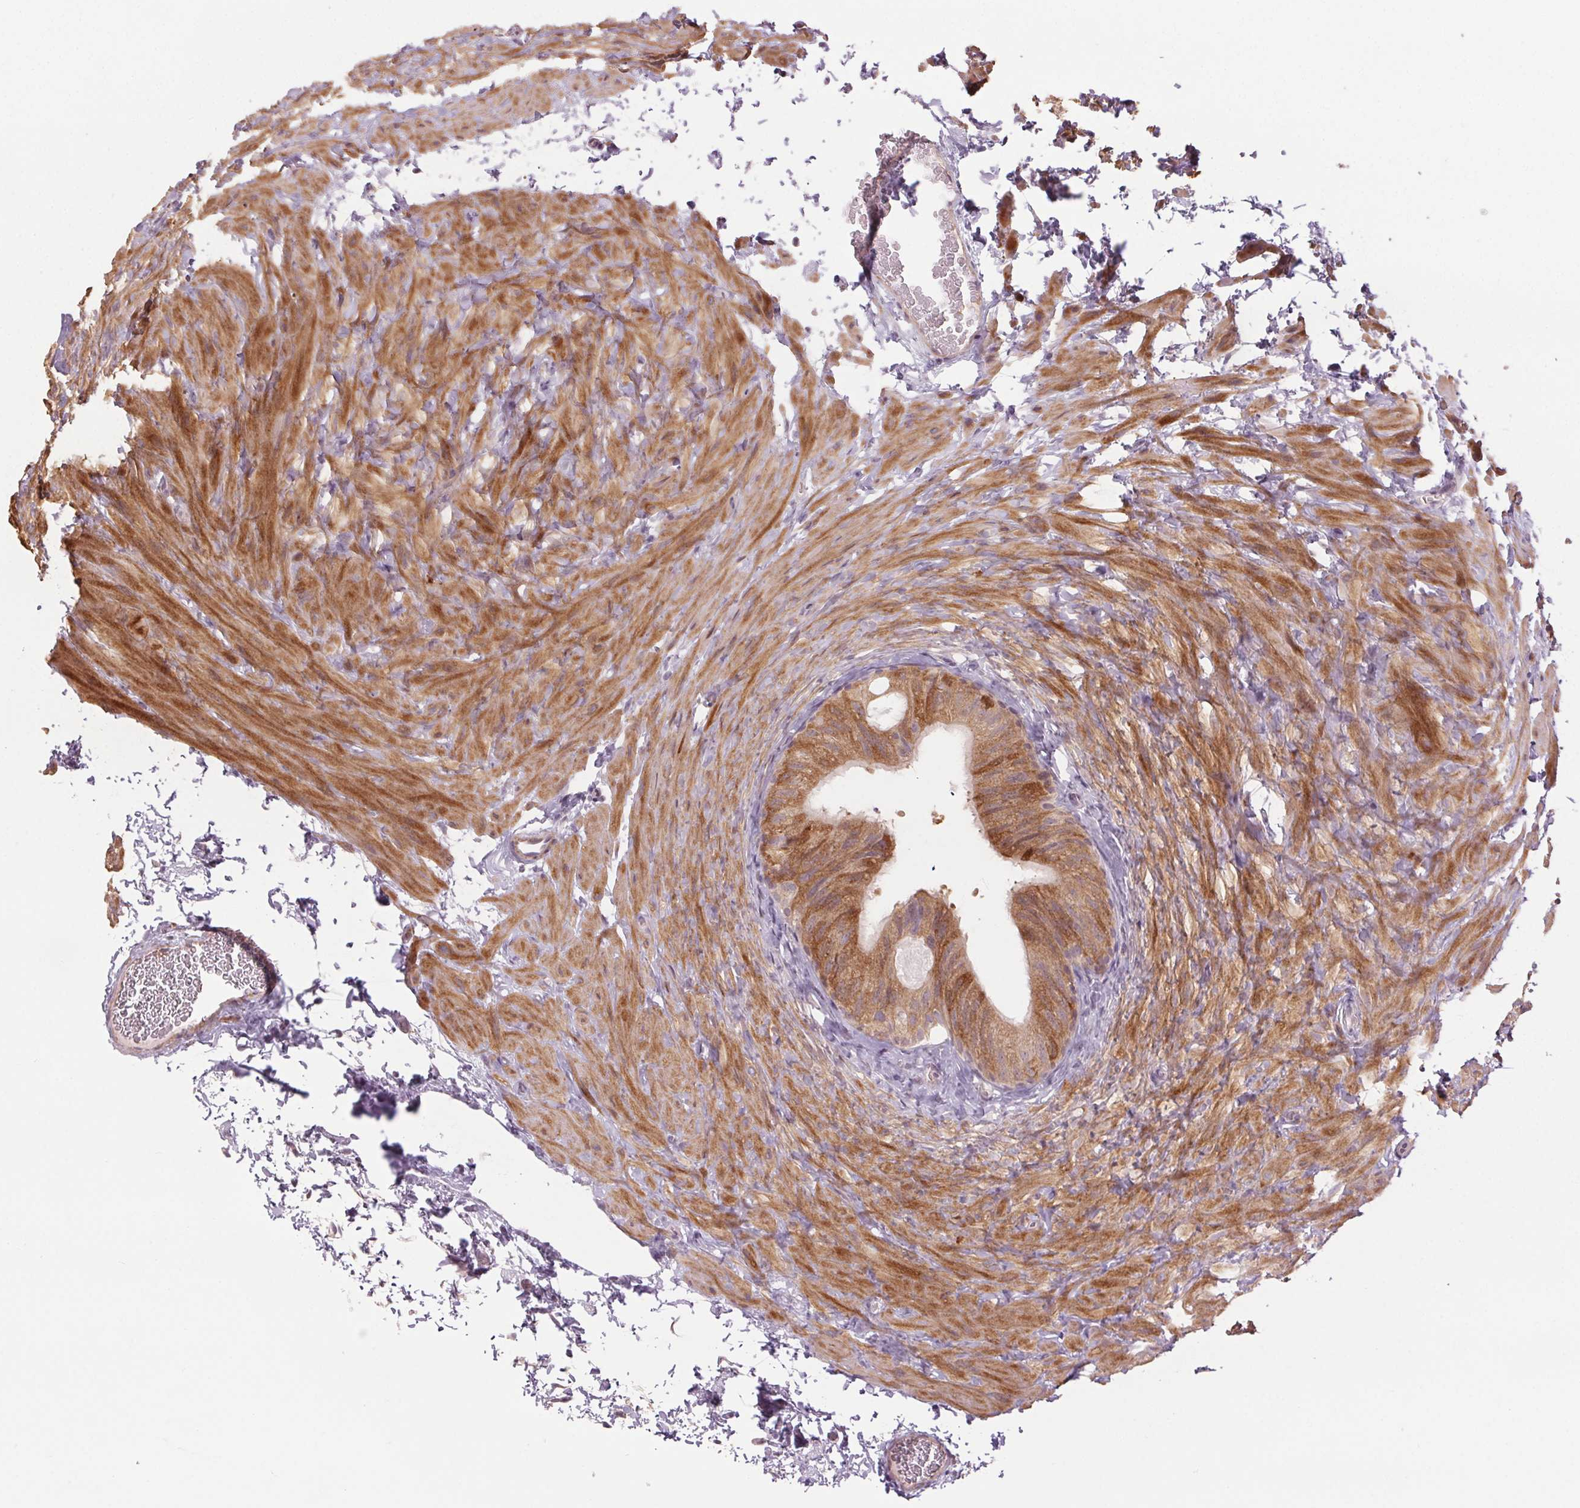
{"staining": {"intensity": "moderate", "quantity": "<25%", "location": "cytoplasmic/membranous"}, "tissue": "epididymis", "cell_type": "Glandular cells", "image_type": "normal", "snomed": [{"axis": "morphology", "description": "Normal tissue, NOS"}, {"axis": "topography", "description": "Epididymis, spermatic cord, NOS"}, {"axis": "topography", "description": "Epididymis"}], "caption": "Glandular cells show moderate cytoplasmic/membranous positivity in about <25% of cells in benign epididymis.", "gene": "HHLA2", "patient": {"sex": "male", "age": 31}}